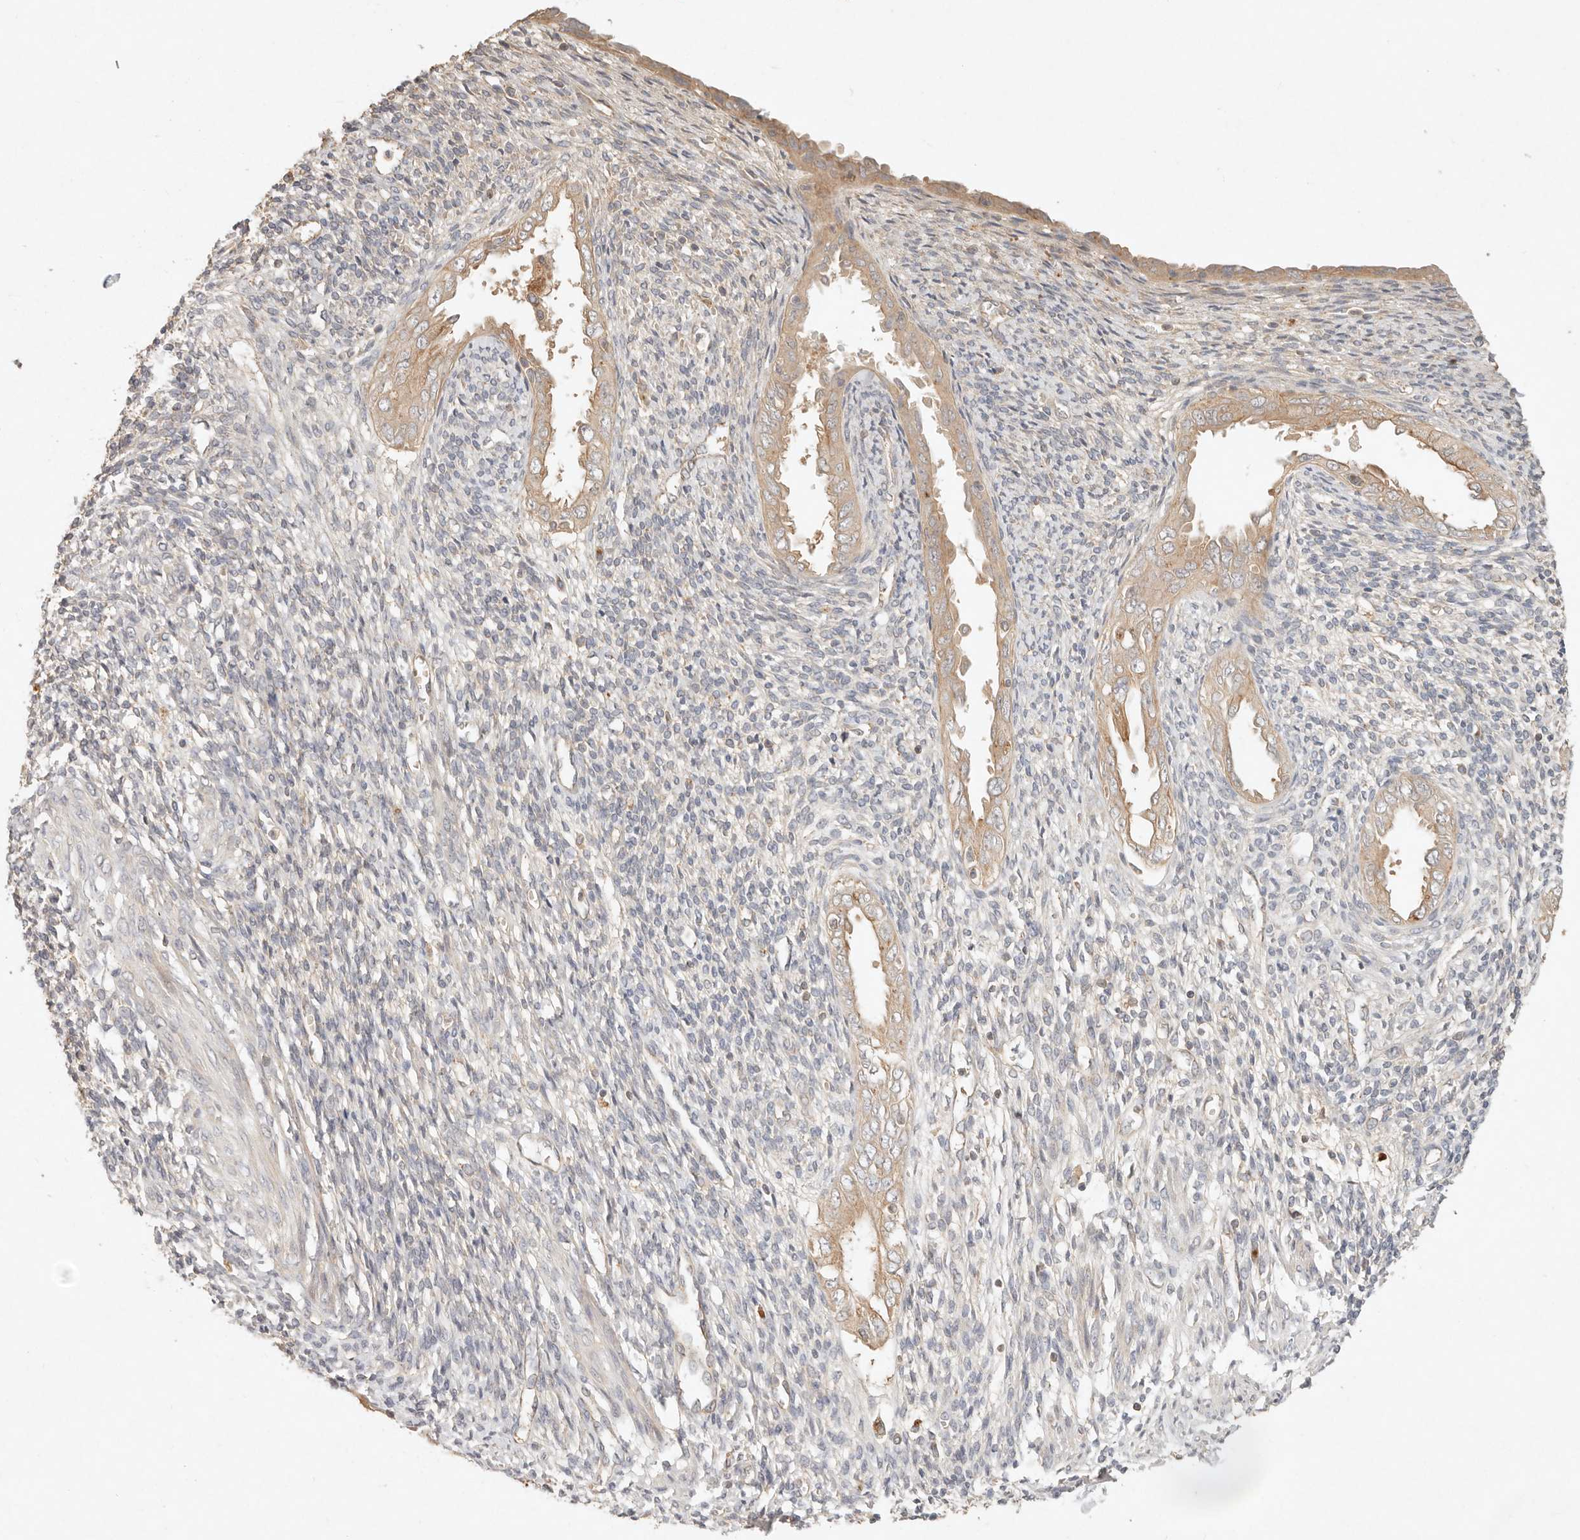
{"staining": {"intensity": "moderate", "quantity": "<25%", "location": "cytoplasmic/membranous"}, "tissue": "endometrium", "cell_type": "Cells in endometrial stroma", "image_type": "normal", "snomed": [{"axis": "morphology", "description": "Normal tissue, NOS"}, {"axis": "topography", "description": "Endometrium"}], "caption": "Human endometrium stained with a brown dye demonstrates moderate cytoplasmic/membranous positive positivity in about <25% of cells in endometrial stroma.", "gene": "HECTD3", "patient": {"sex": "female", "age": 66}}